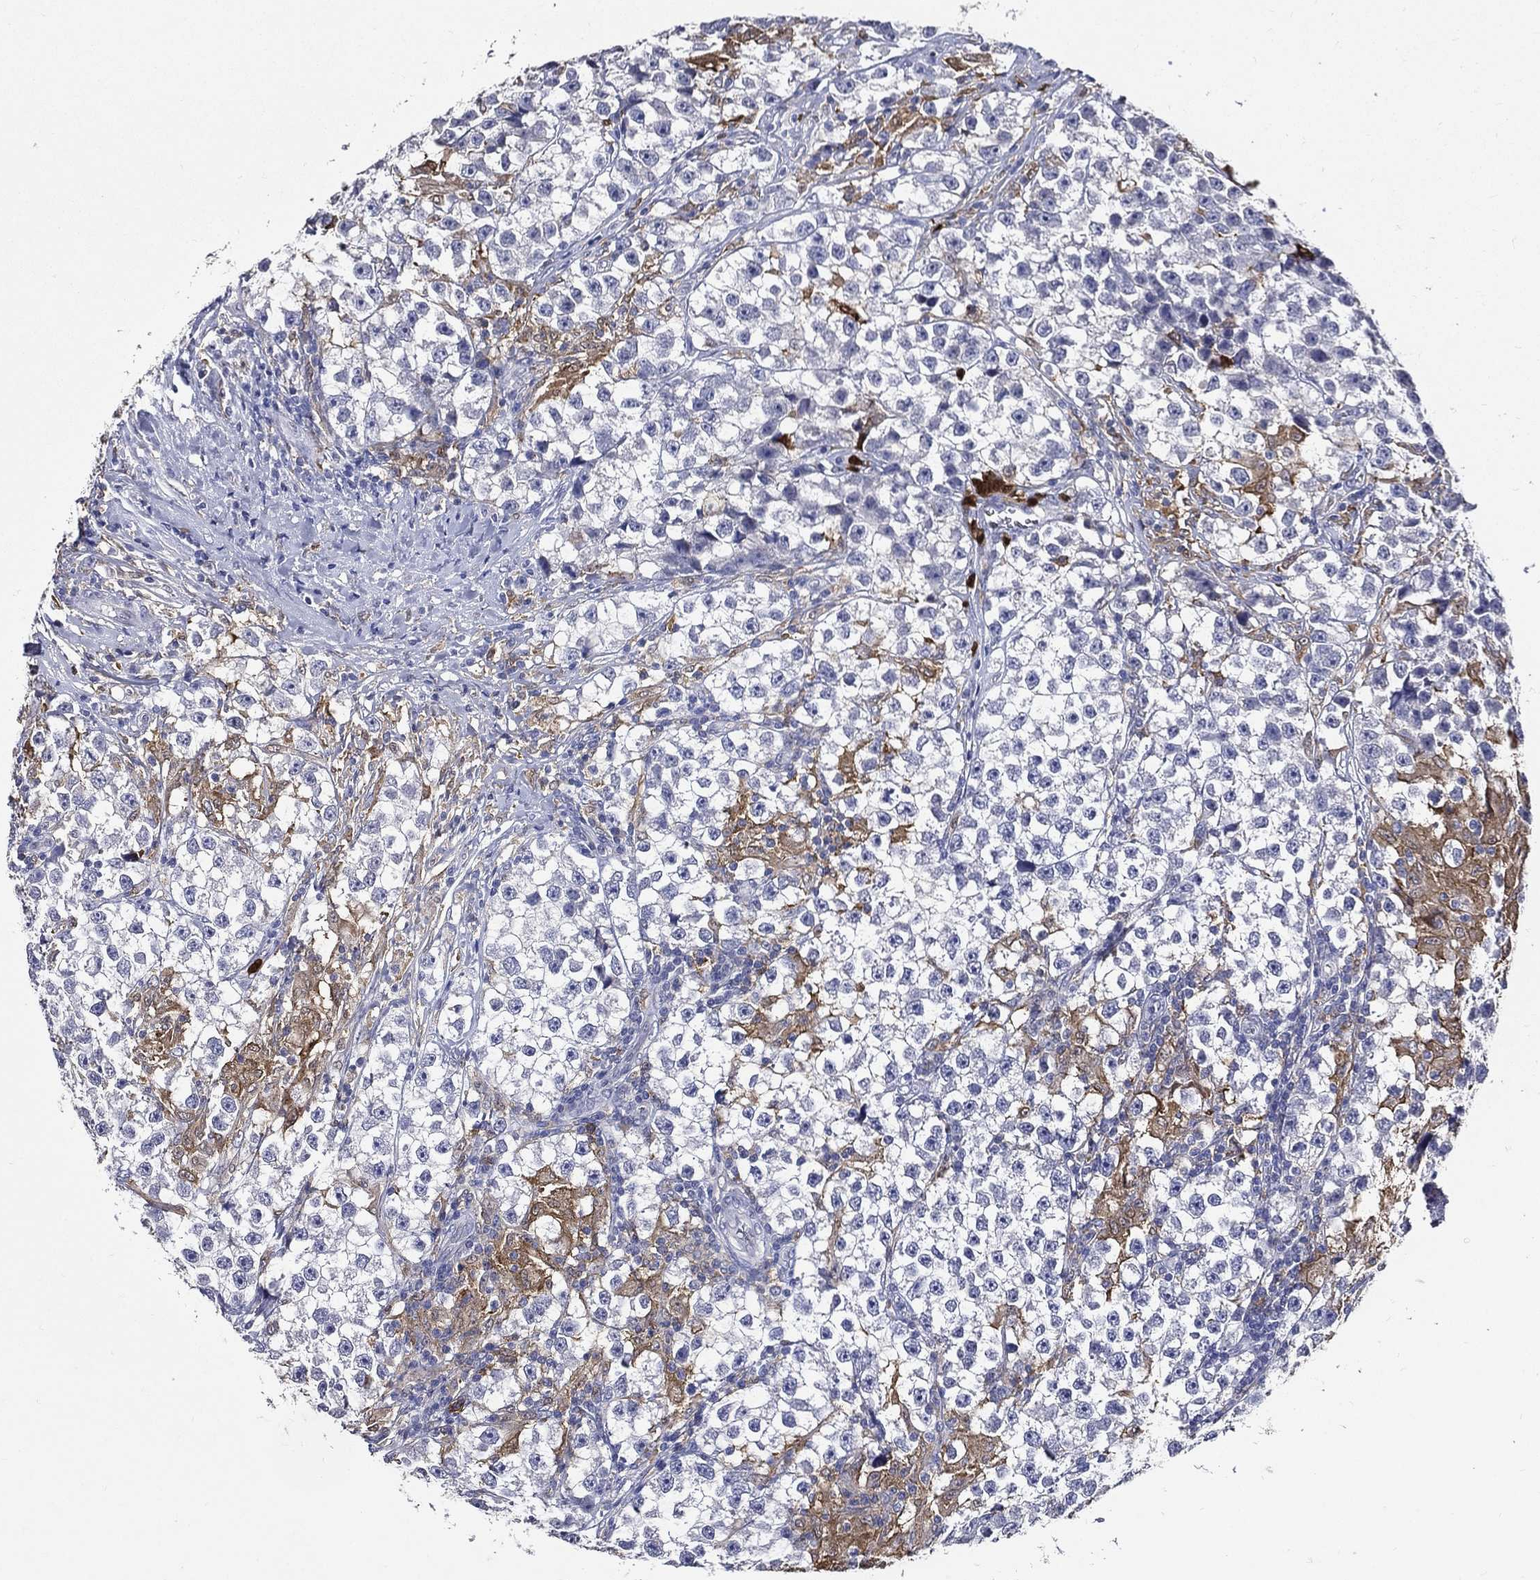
{"staining": {"intensity": "negative", "quantity": "none", "location": "none"}, "tissue": "testis cancer", "cell_type": "Tumor cells", "image_type": "cancer", "snomed": [{"axis": "morphology", "description": "Seminoma, NOS"}, {"axis": "topography", "description": "Testis"}], "caption": "An image of human testis cancer (seminoma) is negative for staining in tumor cells.", "gene": "GPR171", "patient": {"sex": "male", "age": 46}}